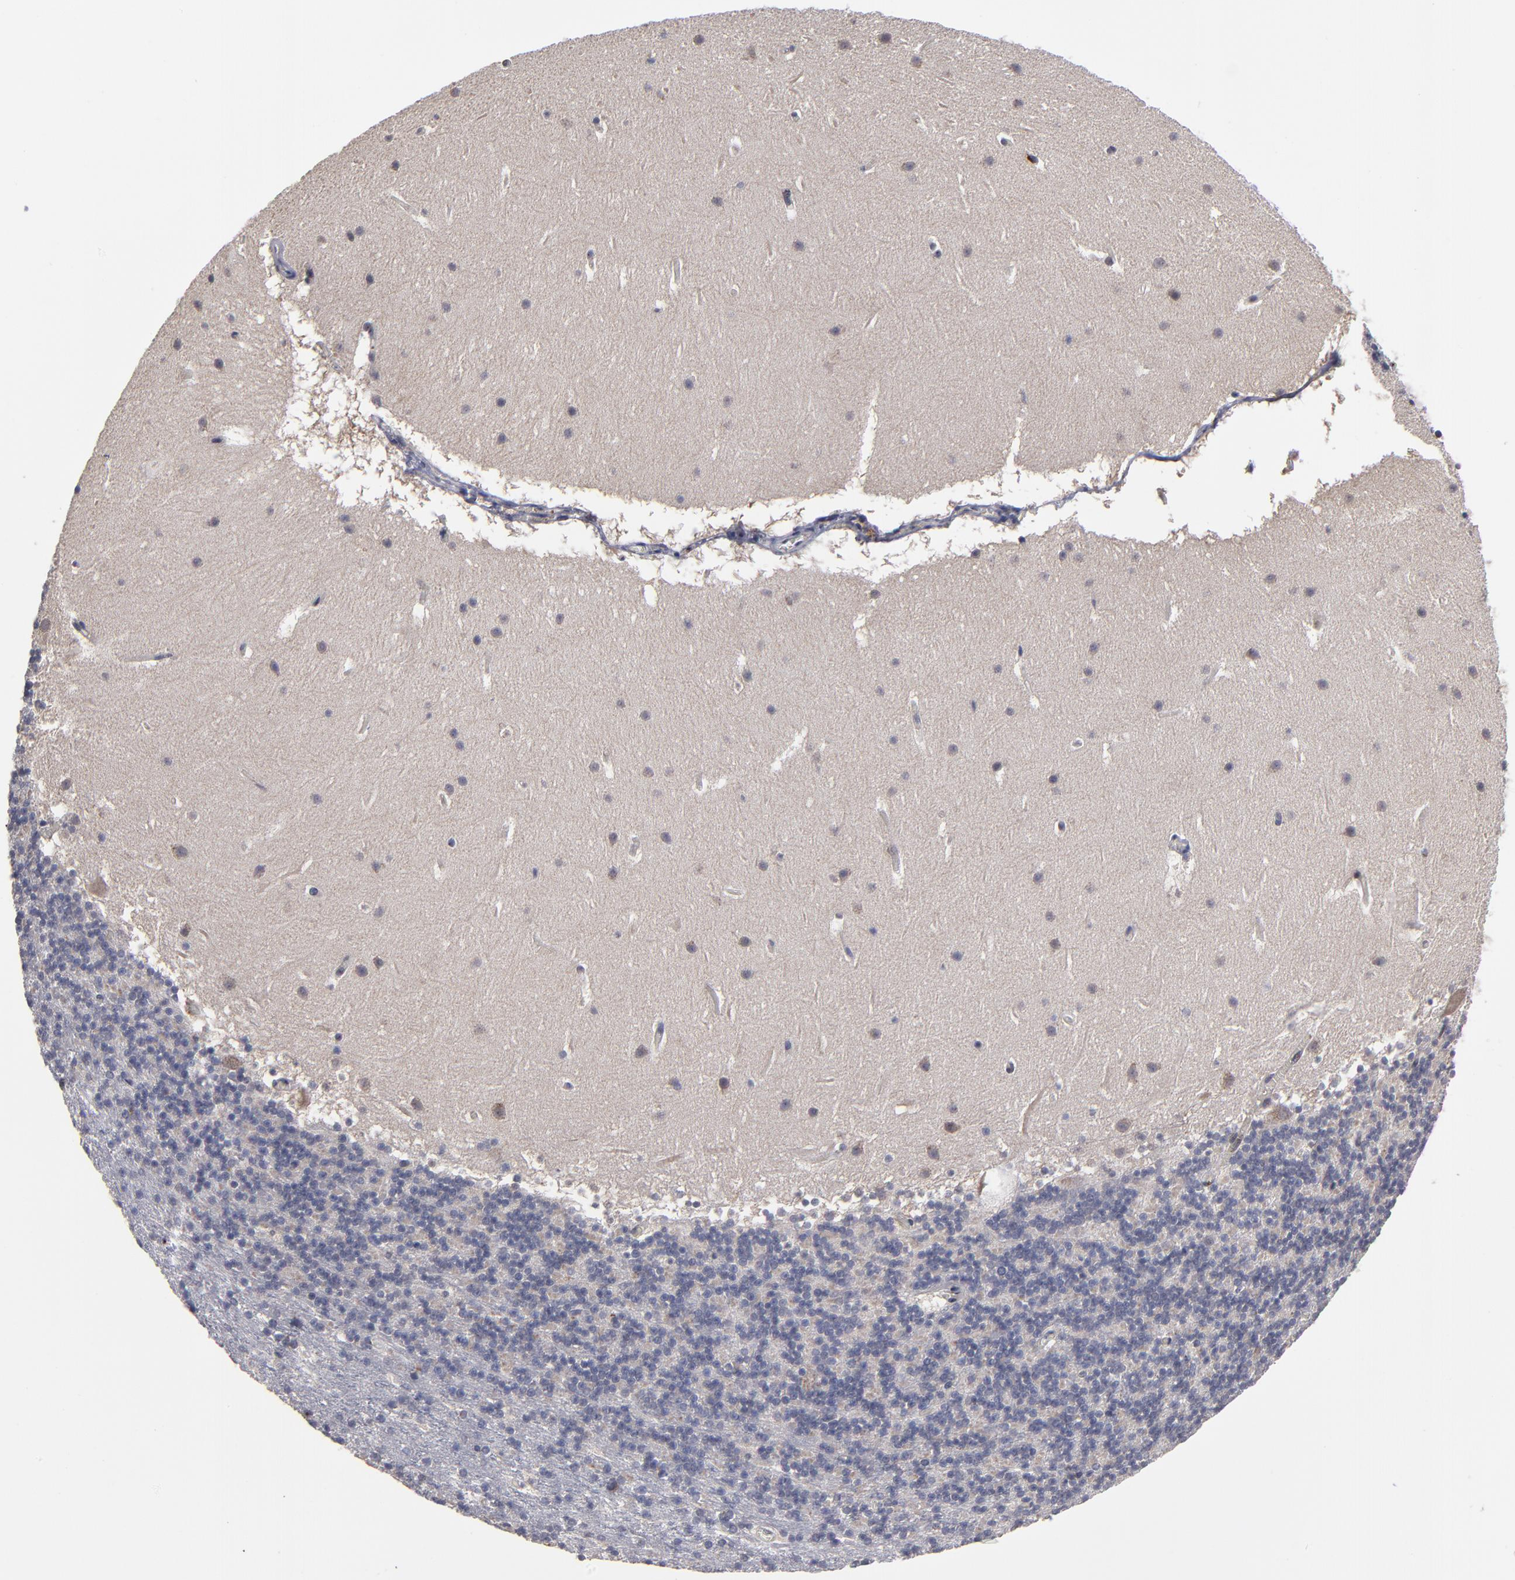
{"staining": {"intensity": "weak", "quantity": "25%-75%", "location": "cytoplasmic/membranous"}, "tissue": "cerebellum", "cell_type": "Cells in granular layer", "image_type": "normal", "snomed": [{"axis": "morphology", "description": "Normal tissue, NOS"}, {"axis": "topography", "description": "Cerebellum"}], "caption": "Weak cytoplasmic/membranous expression for a protein is identified in about 25%-75% of cells in granular layer of normal cerebellum using immunohistochemistry (IHC).", "gene": "EXD2", "patient": {"sex": "male", "age": 45}}